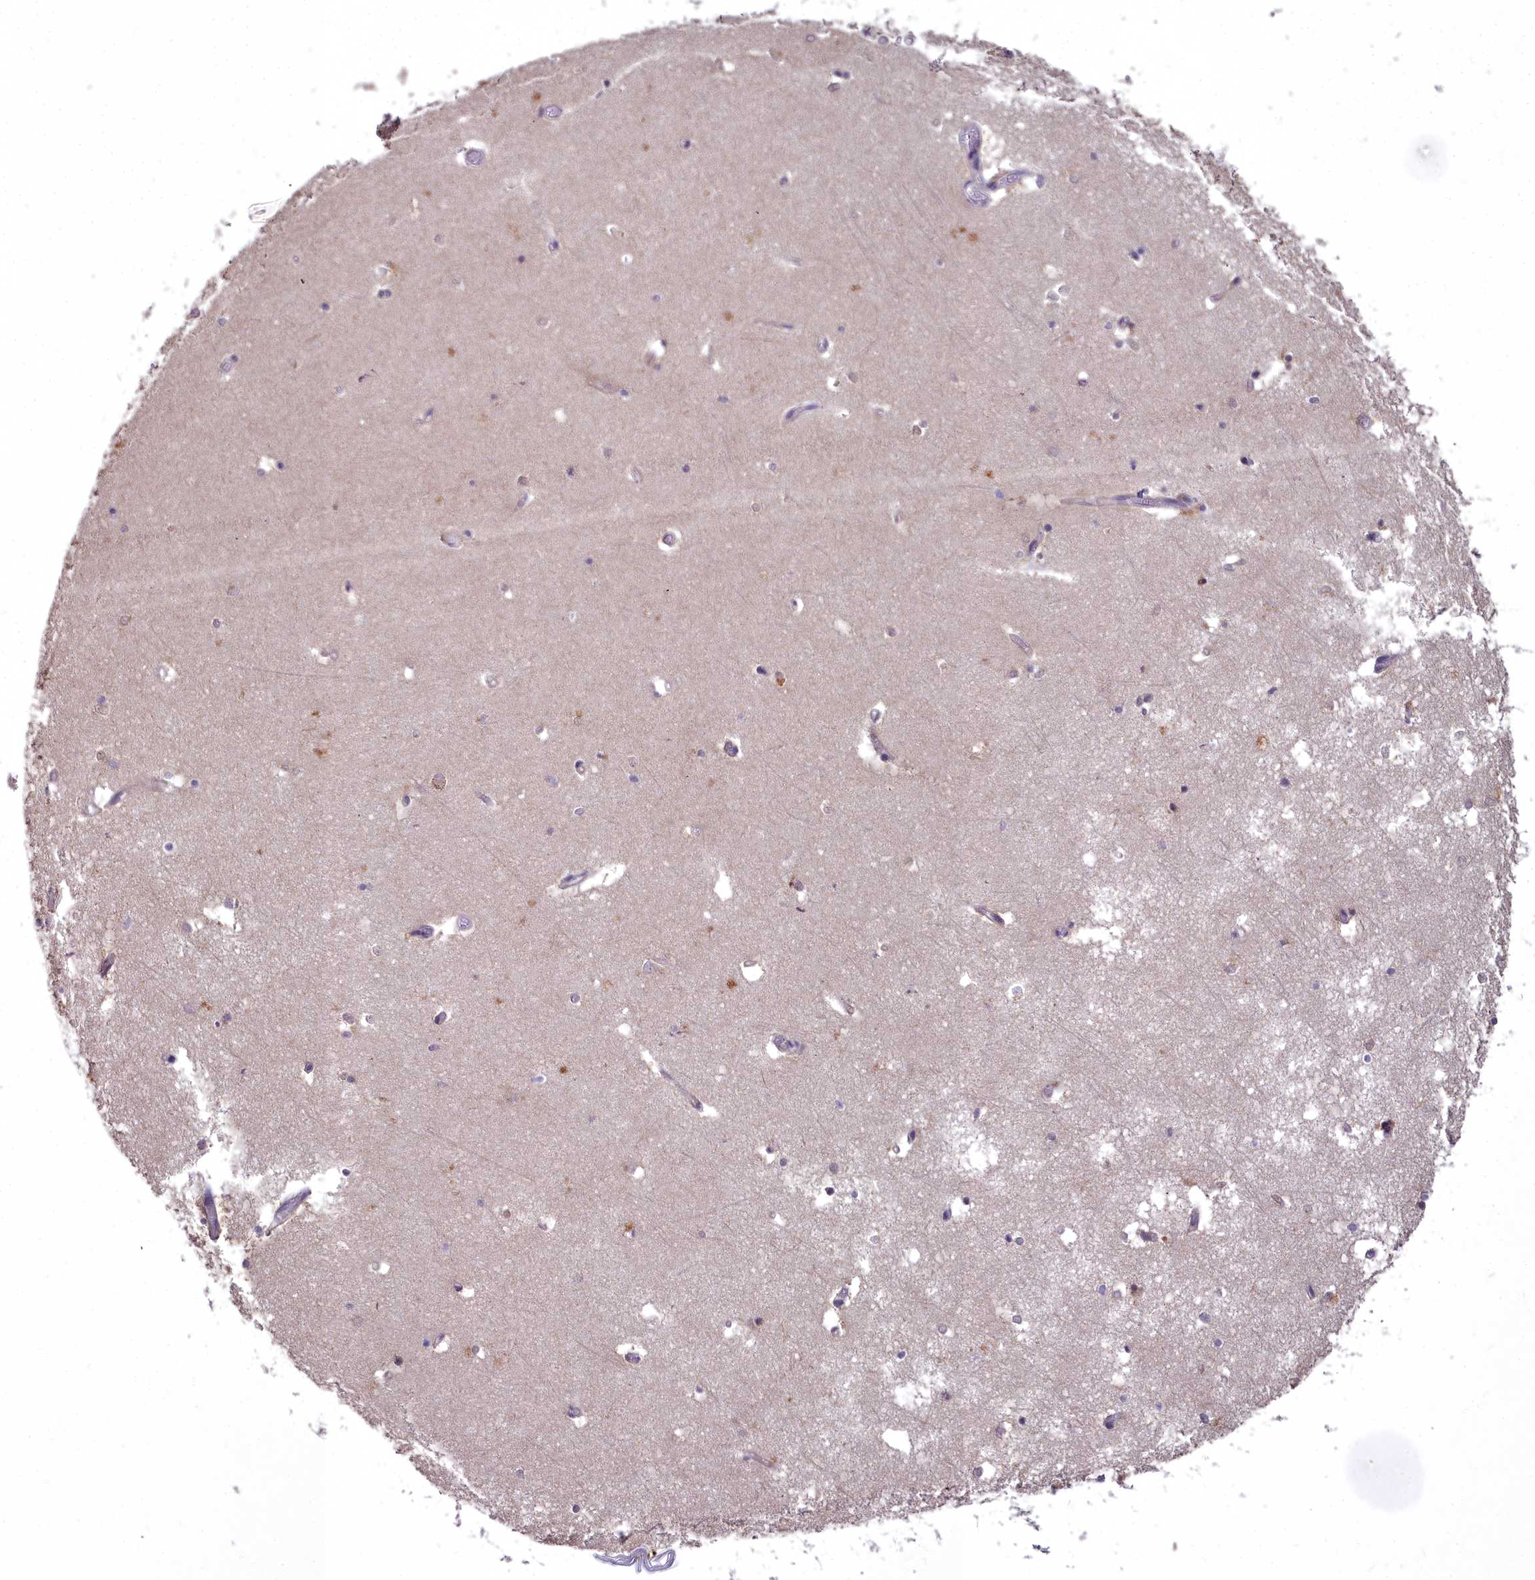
{"staining": {"intensity": "weak", "quantity": "<25%", "location": "cytoplasmic/membranous"}, "tissue": "hippocampus", "cell_type": "Glial cells", "image_type": "normal", "snomed": [{"axis": "morphology", "description": "Normal tissue, NOS"}, {"axis": "topography", "description": "Hippocampus"}], "caption": "The micrograph reveals no staining of glial cells in normal hippocampus. (Stains: DAB immunohistochemistry with hematoxylin counter stain, Microscopy: brightfield microscopy at high magnification).", "gene": "MICU2", "patient": {"sex": "male", "age": 70}}